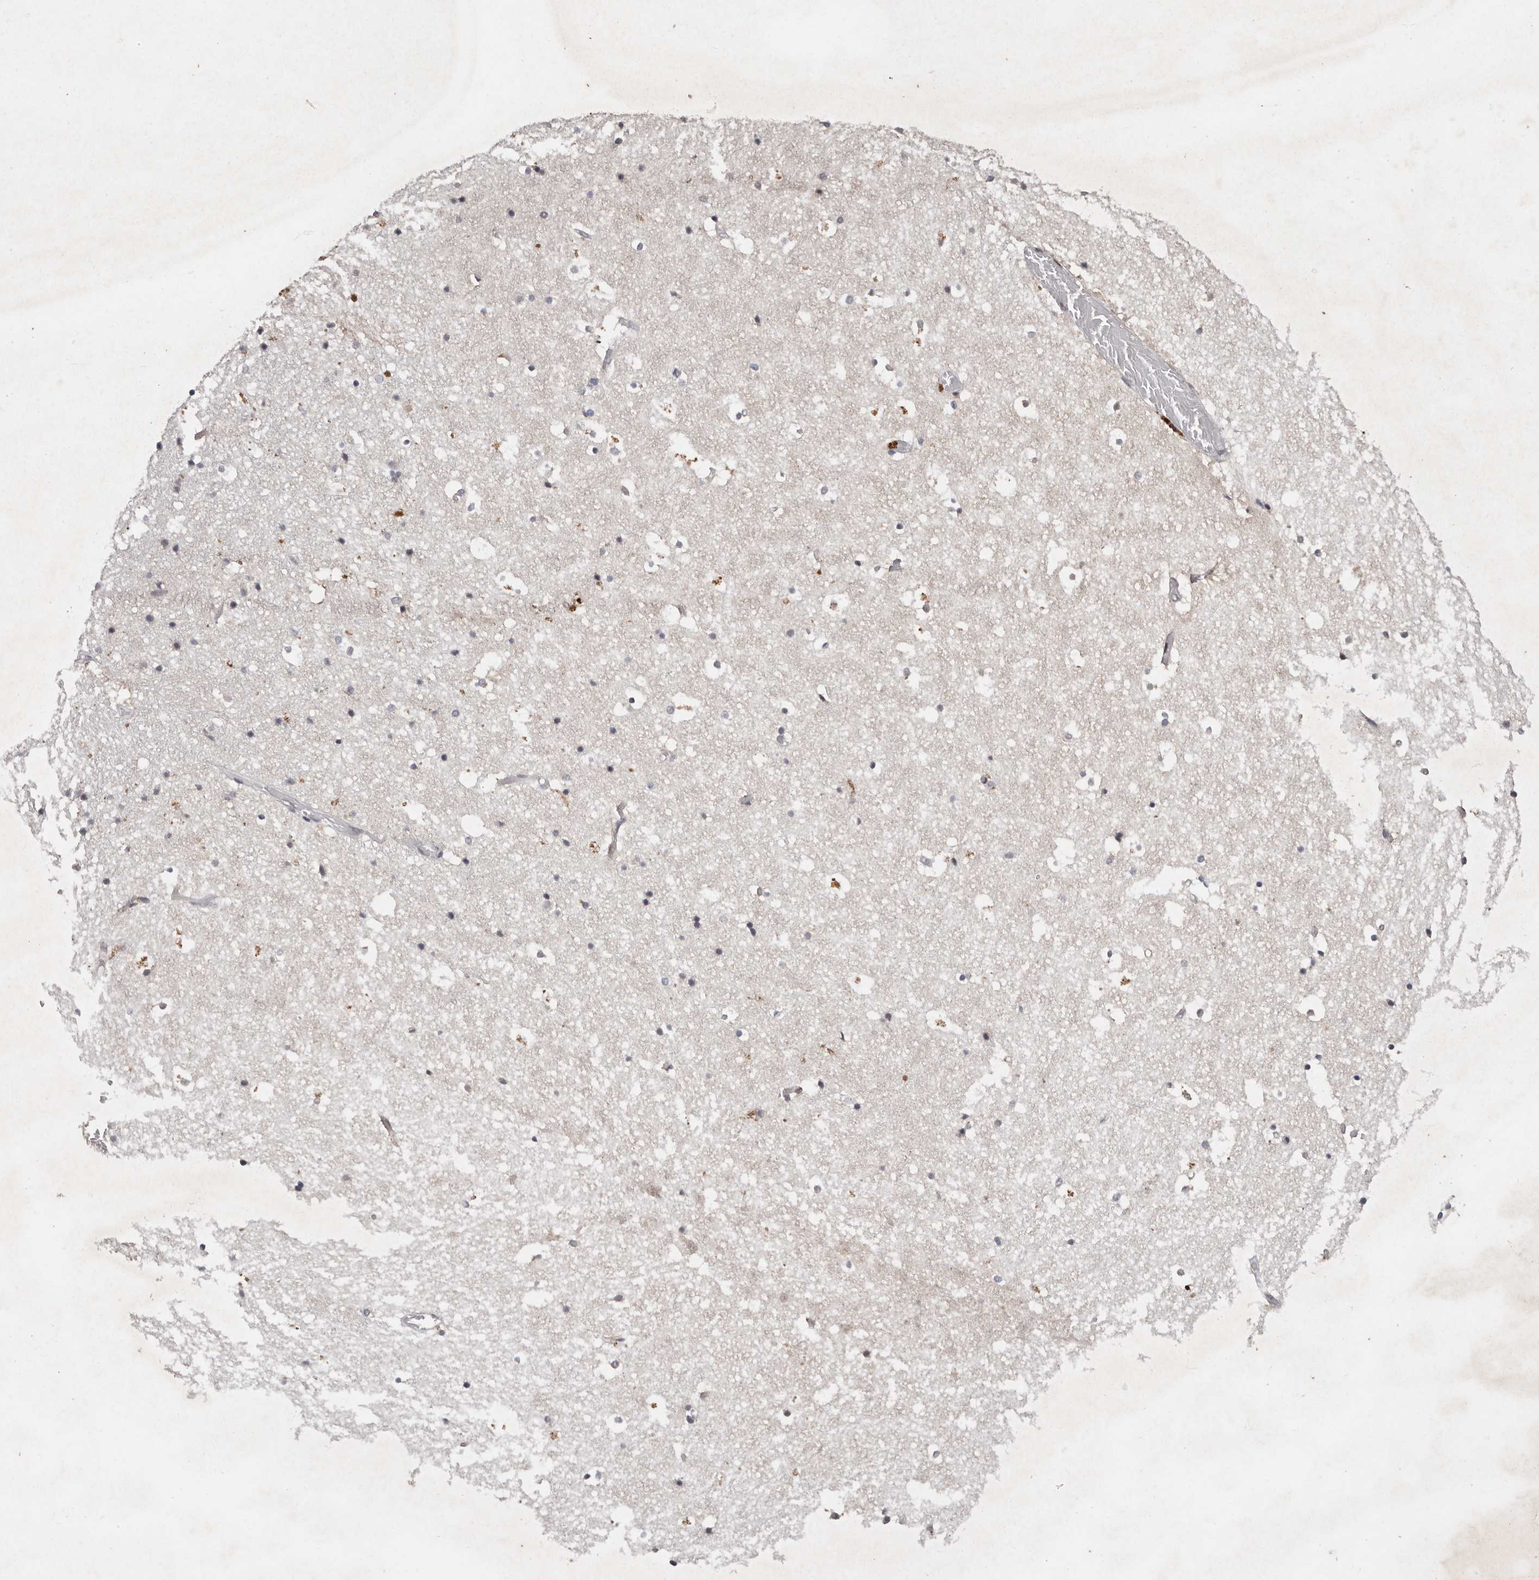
{"staining": {"intensity": "negative", "quantity": "none", "location": "none"}, "tissue": "hippocampus", "cell_type": "Glial cells", "image_type": "normal", "snomed": [{"axis": "morphology", "description": "Normal tissue, NOS"}, {"axis": "topography", "description": "Hippocampus"}], "caption": "This is a histopathology image of immunohistochemistry (IHC) staining of normal hippocampus, which shows no expression in glial cells.", "gene": "KLF7", "patient": {"sex": "female", "age": 52}}